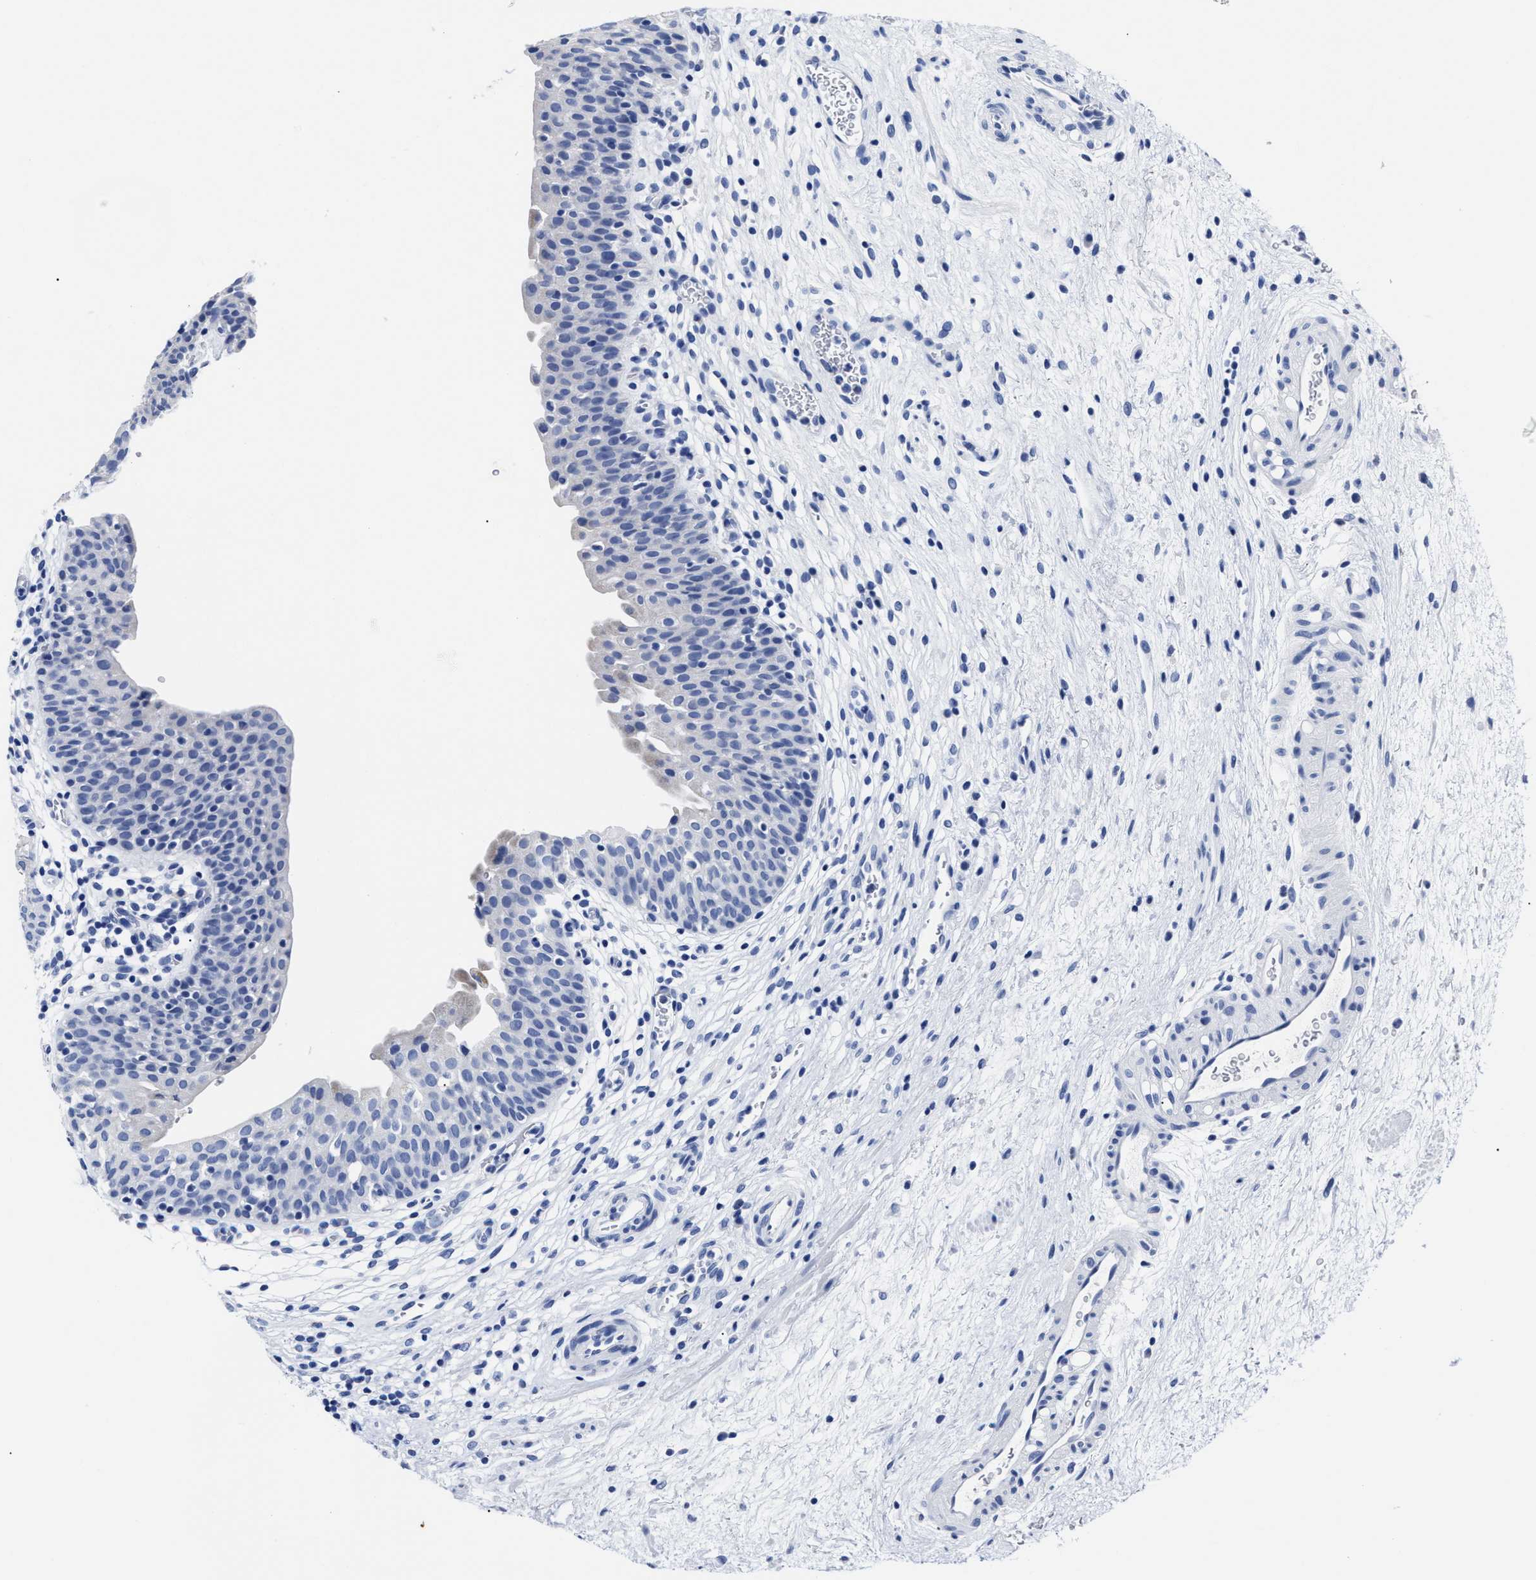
{"staining": {"intensity": "negative", "quantity": "none", "location": "none"}, "tissue": "urinary bladder", "cell_type": "Urothelial cells", "image_type": "normal", "snomed": [{"axis": "morphology", "description": "Normal tissue, NOS"}, {"axis": "topography", "description": "Urinary bladder"}], "caption": "There is no significant staining in urothelial cells of urinary bladder. (DAB (3,3'-diaminobenzidine) immunohistochemistry (IHC) with hematoxylin counter stain).", "gene": "ALPG", "patient": {"sex": "male", "age": 37}}